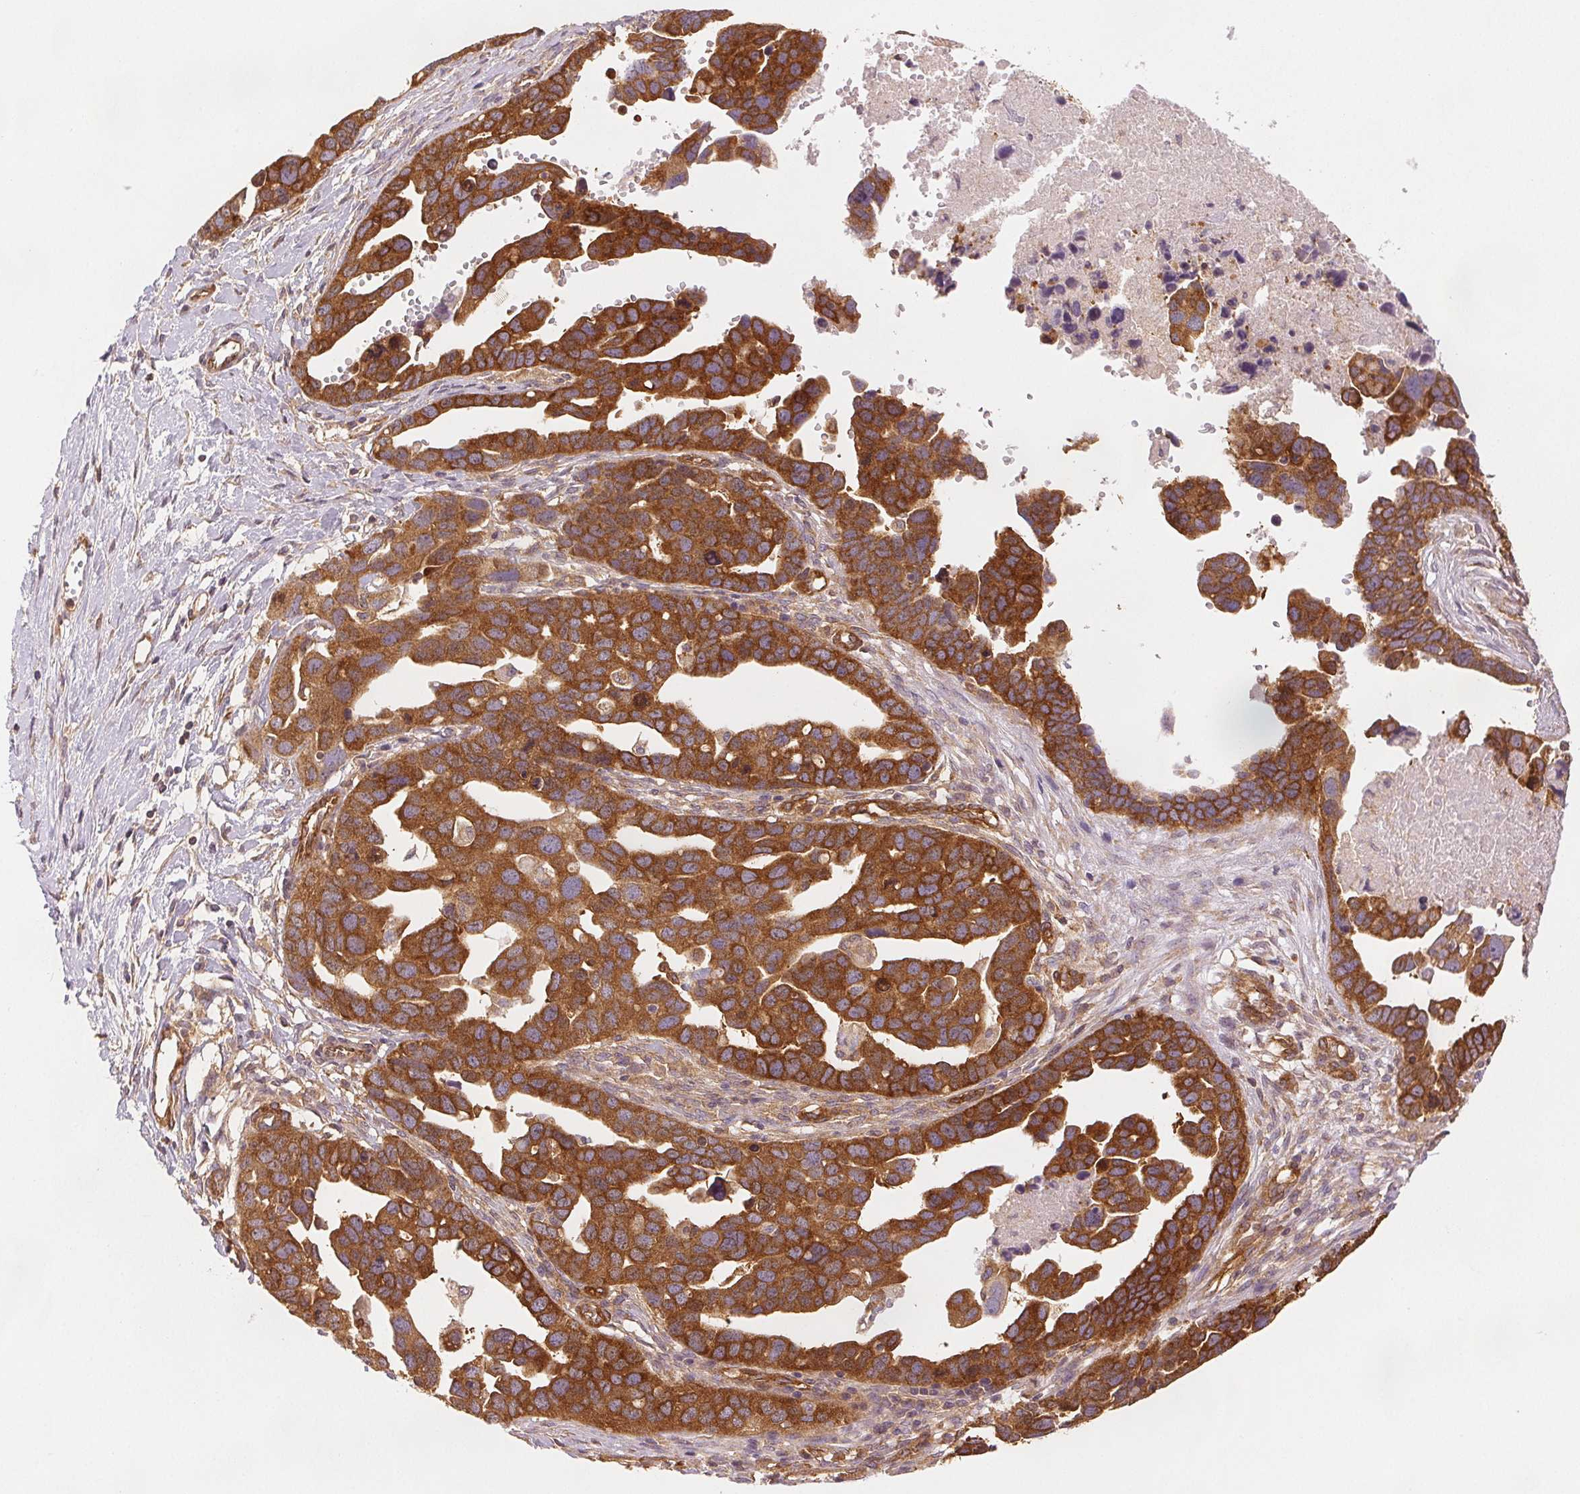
{"staining": {"intensity": "moderate", "quantity": ">75%", "location": "cytoplasmic/membranous"}, "tissue": "ovarian cancer", "cell_type": "Tumor cells", "image_type": "cancer", "snomed": [{"axis": "morphology", "description": "Cystadenocarcinoma, serous, NOS"}, {"axis": "topography", "description": "Ovary"}], "caption": "Tumor cells display moderate cytoplasmic/membranous staining in approximately >75% of cells in serous cystadenocarcinoma (ovarian).", "gene": "DIAPH2", "patient": {"sex": "female", "age": 54}}